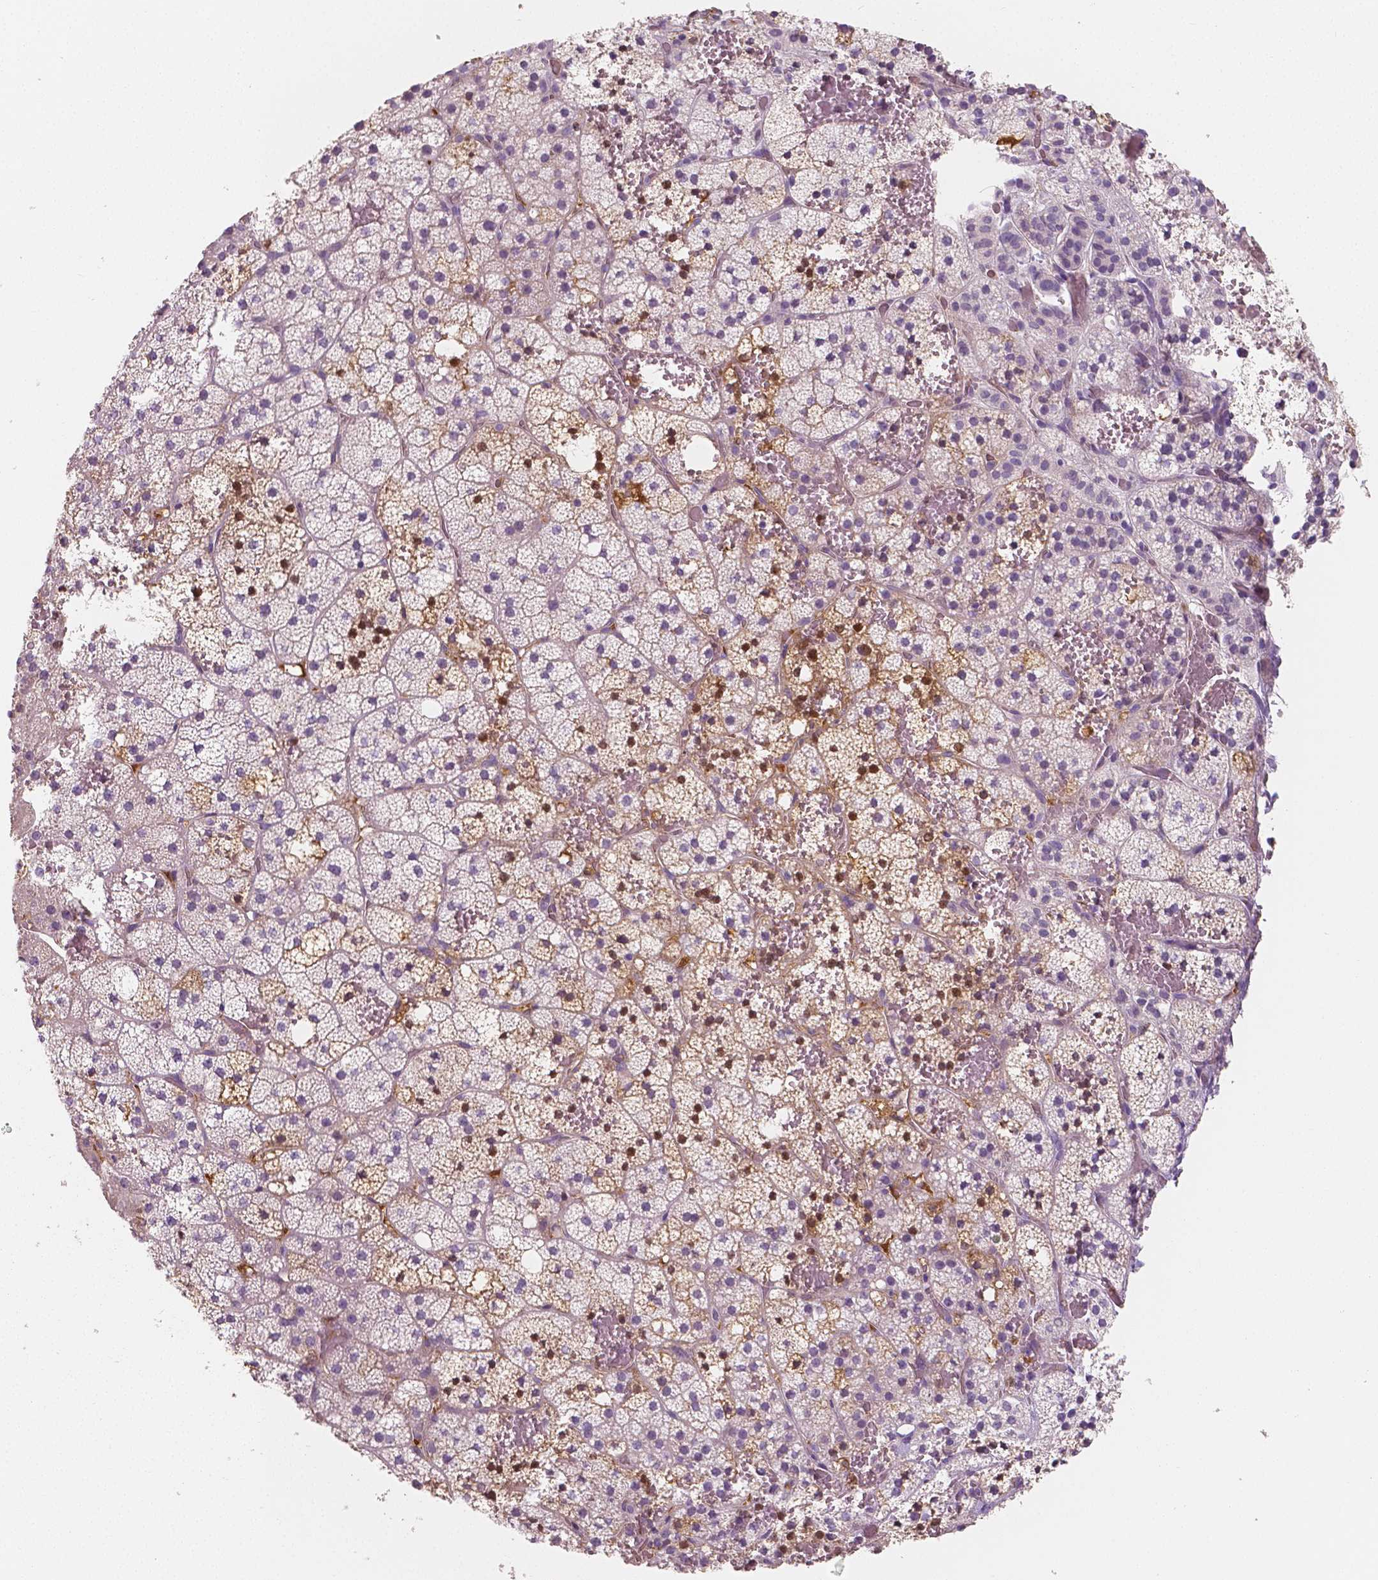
{"staining": {"intensity": "moderate", "quantity": "<25%", "location": "cytoplasmic/membranous"}, "tissue": "adrenal gland", "cell_type": "Glandular cells", "image_type": "normal", "snomed": [{"axis": "morphology", "description": "Normal tissue, NOS"}, {"axis": "topography", "description": "Adrenal gland"}], "caption": "Protein expression by immunohistochemistry (IHC) shows moderate cytoplasmic/membranous positivity in about <25% of glandular cells in benign adrenal gland. The protein of interest is stained brown, and the nuclei are stained in blue (DAB (3,3'-diaminobenzidine) IHC with brightfield microscopy, high magnification).", "gene": "APOA4", "patient": {"sex": "male", "age": 53}}